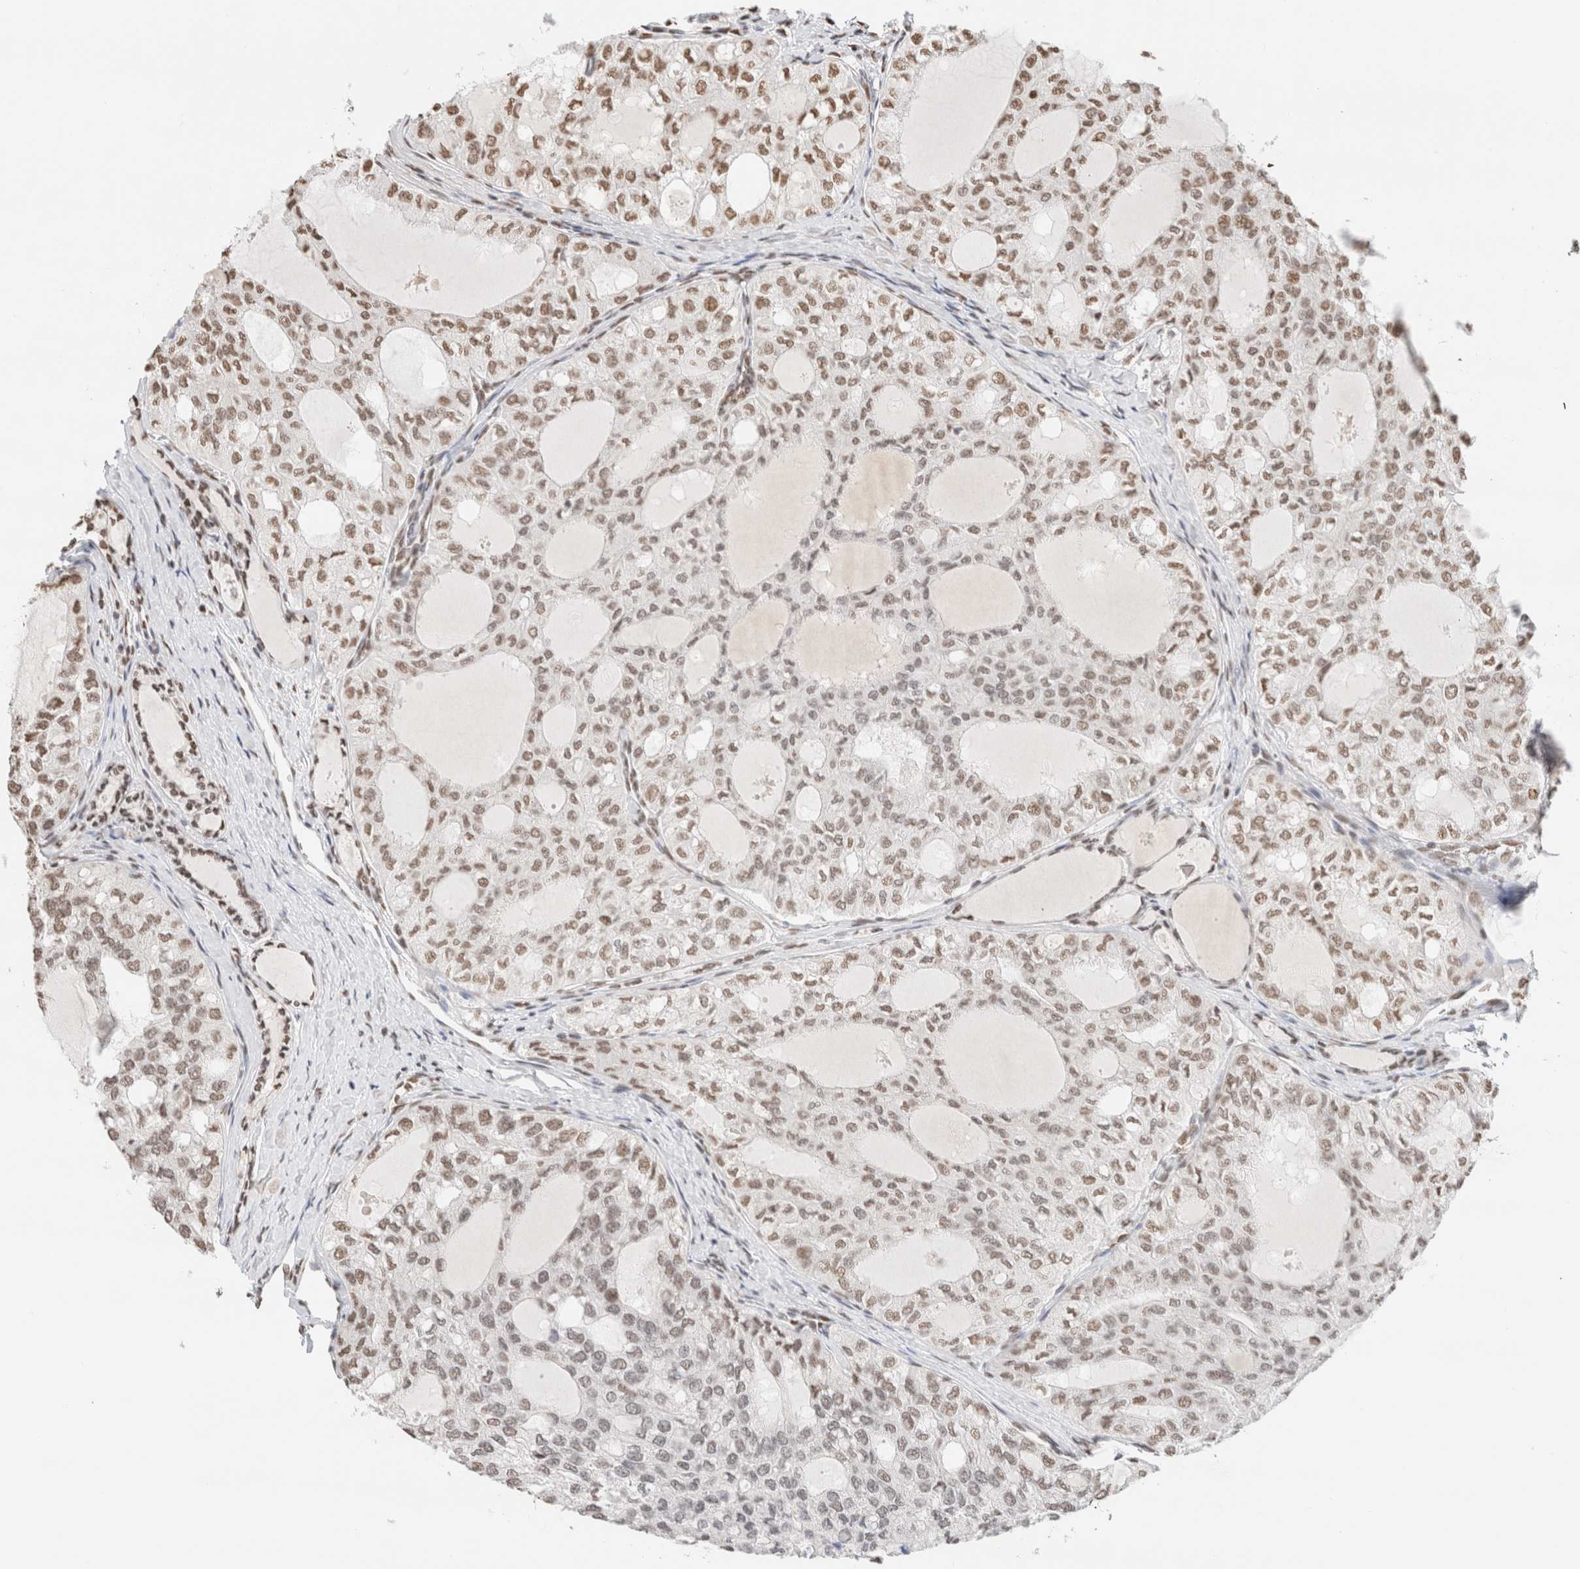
{"staining": {"intensity": "moderate", "quantity": ">75%", "location": "nuclear"}, "tissue": "thyroid cancer", "cell_type": "Tumor cells", "image_type": "cancer", "snomed": [{"axis": "morphology", "description": "Follicular adenoma carcinoma, NOS"}, {"axis": "topography", "description": "Thyroid gland"}], "caption": "Tumor cells exhibit moderate nuclear expression in approximately >75% of cells in thyroid follicular adenoma carcinoma. The staining was performed using DAB (3,3'-diaminobenzidine), with brown indicating positive protein expression. Nuclei are stained blue with hematoxylin.", "gene": "SUPT3H", "patient": {"sex": "male", "age": 75}}